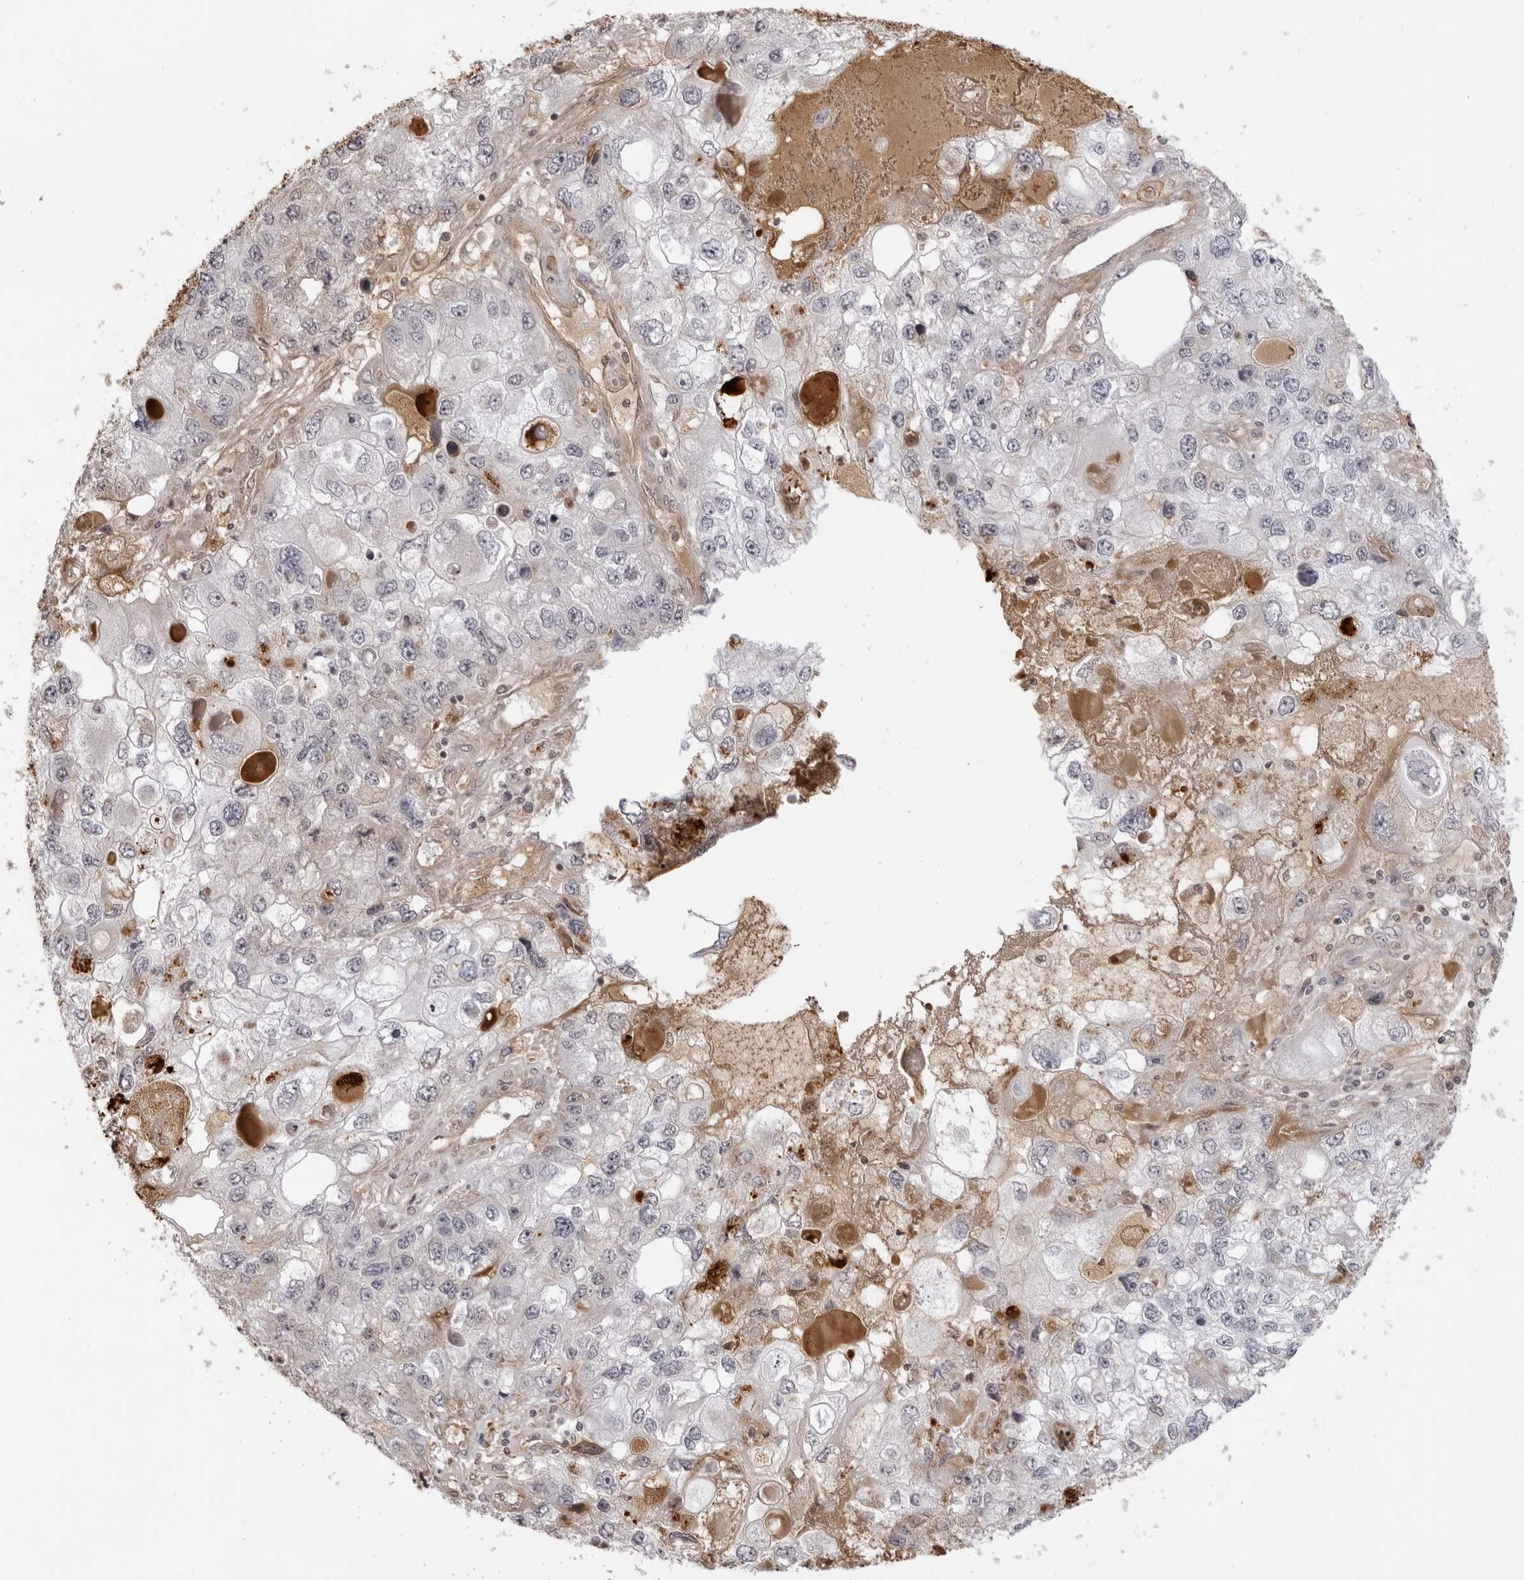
{"staining": {"intensity": "negative", "quantity": "none", "location": "none"}, "tissue": "endometrial cancer", "cell_type": "Tumor cells", "image_type": "cancer", "snomed": [{"axis": "morphology", "description": "Adenocarcinoma, NOS"}, {"axis": "topography", "description": "Endometrium"}], "caption": "DAB (3,3'-diaminobenzidine) immunohistochemical staining of adenocarcinoma (endometrial) displays no significant positivity in tumor cells.", "gene": "DYNLT5", "patient": {"sex": "female", "age": 49}}